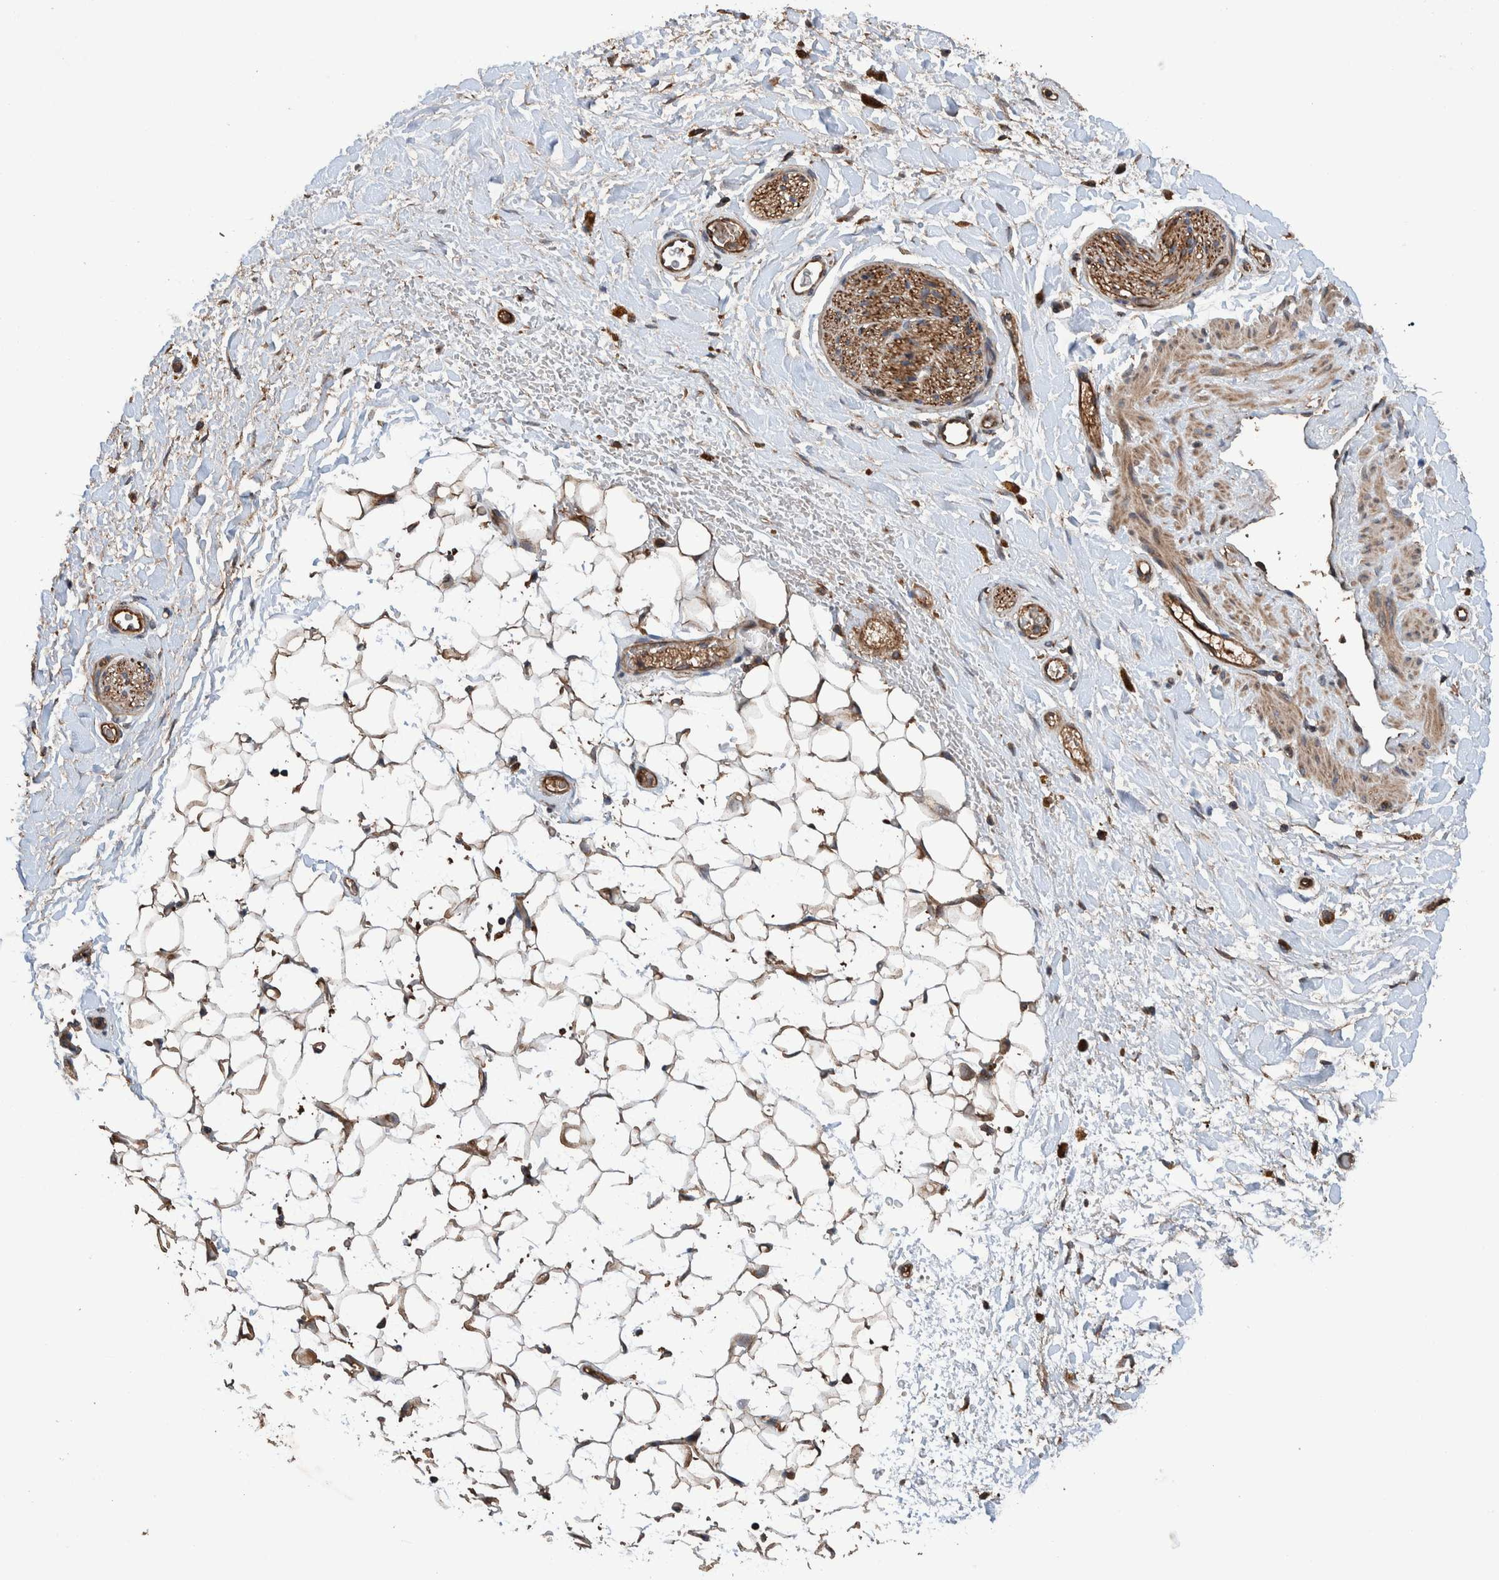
{"staining": {"intensity": "moderate", "quantity": "25%-75%", "location": "cytoplasmic/membranous"}, "tissue": "adipose tissue", "cell_type": "Adipocytes", "image_type": "normal", "snomed": [{"axis": "morphology", "description": "Normal tissue, NOS"}, {"axis": "topography", "description": "Kidney"}, {"axis": "topography", "description": "Peripheral nerve tissue"}], "caption": "Immunohistochemistry (IHC) of unremarkable adipose tissue exhibits medium levels of moderate cytoplasmic/membranous positivity in about 25%-75% of adipocytes.", "gene": "ENSG00000251537", "patient": {"sex": "male", "age": 7}}